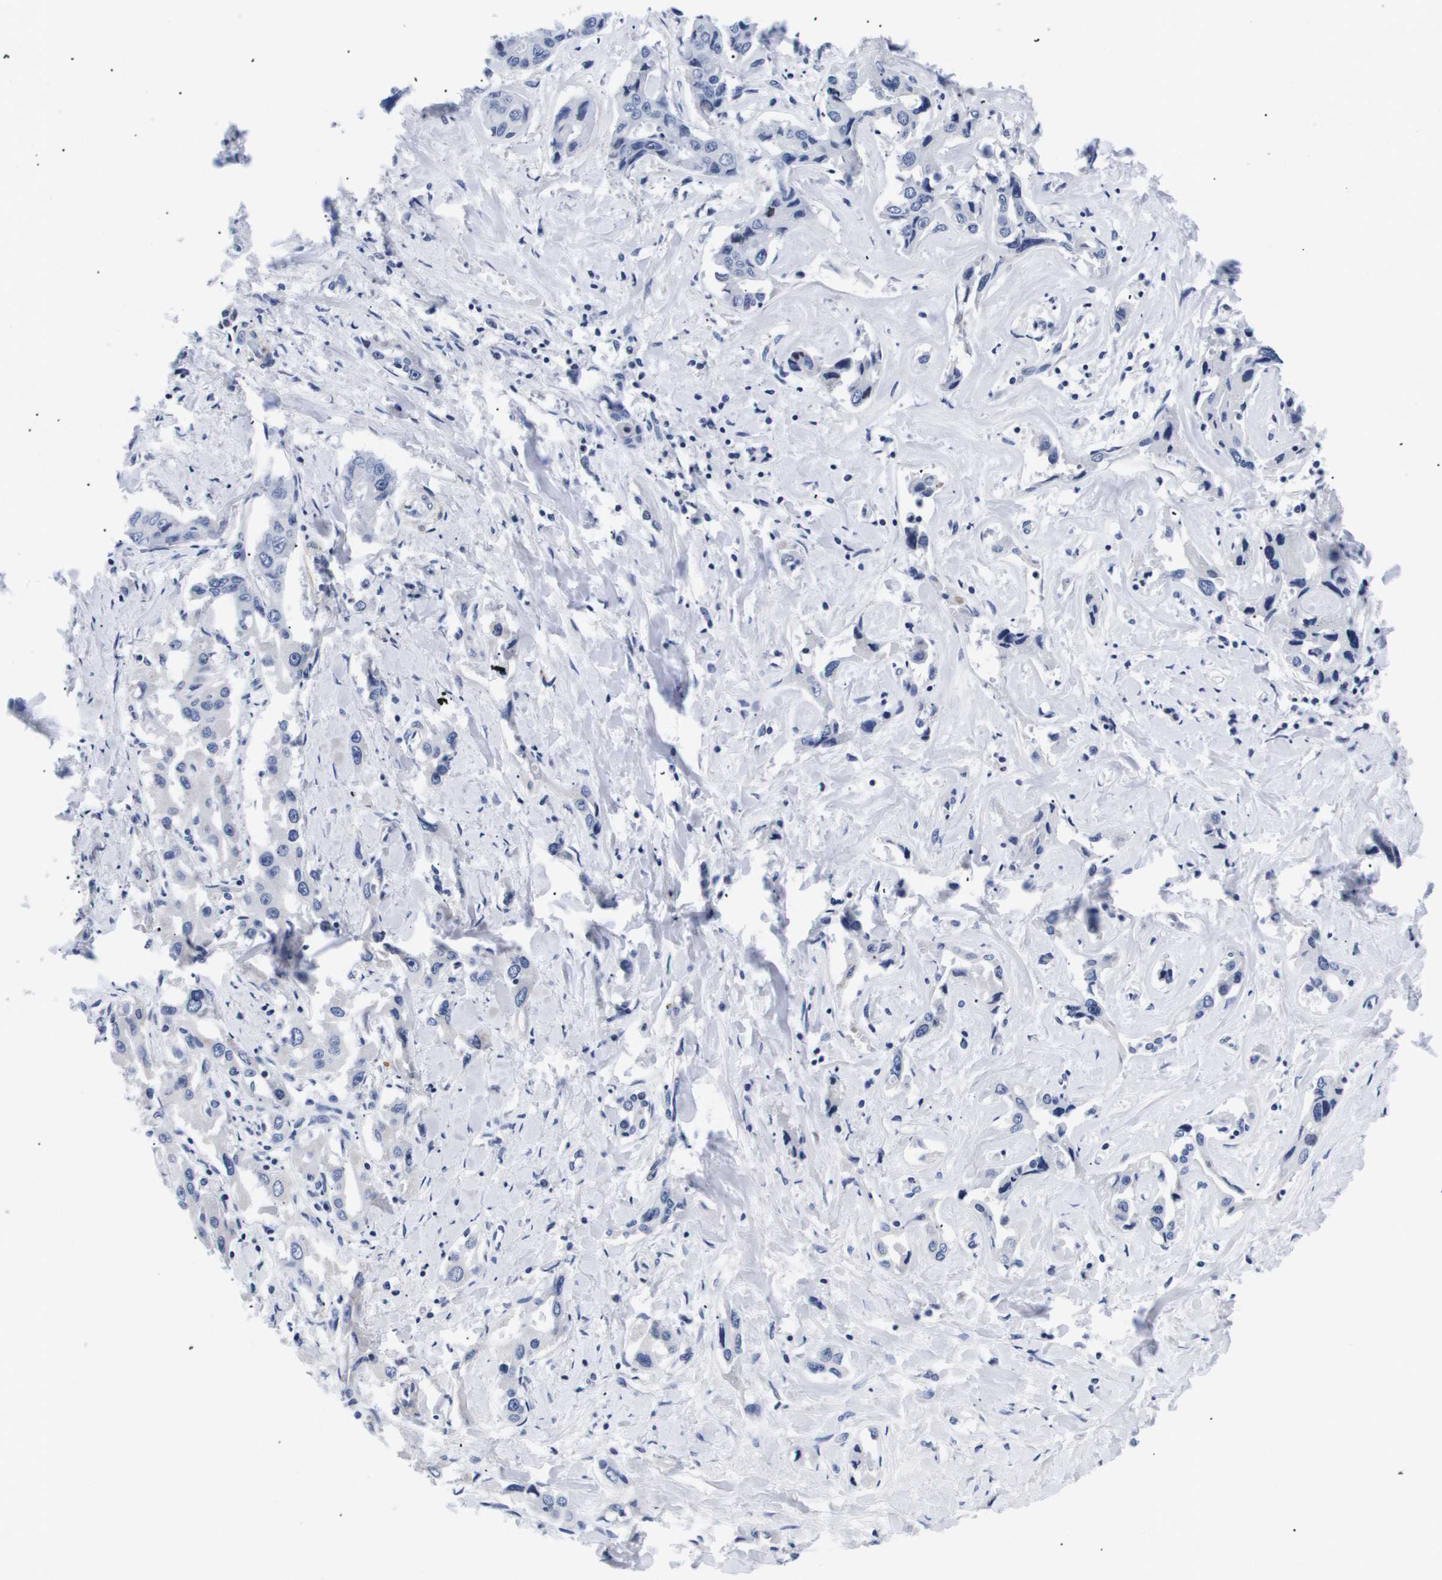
{"staining": {"intensity": "negative", "quantity": "none", "location": "none"}, "tissue": "liver cancer", "cell_type": "Tumor cells", "image_type": "cancer", "snomed": [{"axis": "morphology", "description": "Cholangiocarcinoma"}, {"axis": "topography", "description": "Liver"}], "caption": "This is a photomicrograph of immunohistochemistry staining of liver cholangiocarcinoma, which shows no staining in tumor cells.", "gene": "SHD", "patient": {"sex": "male", "age": 59}}